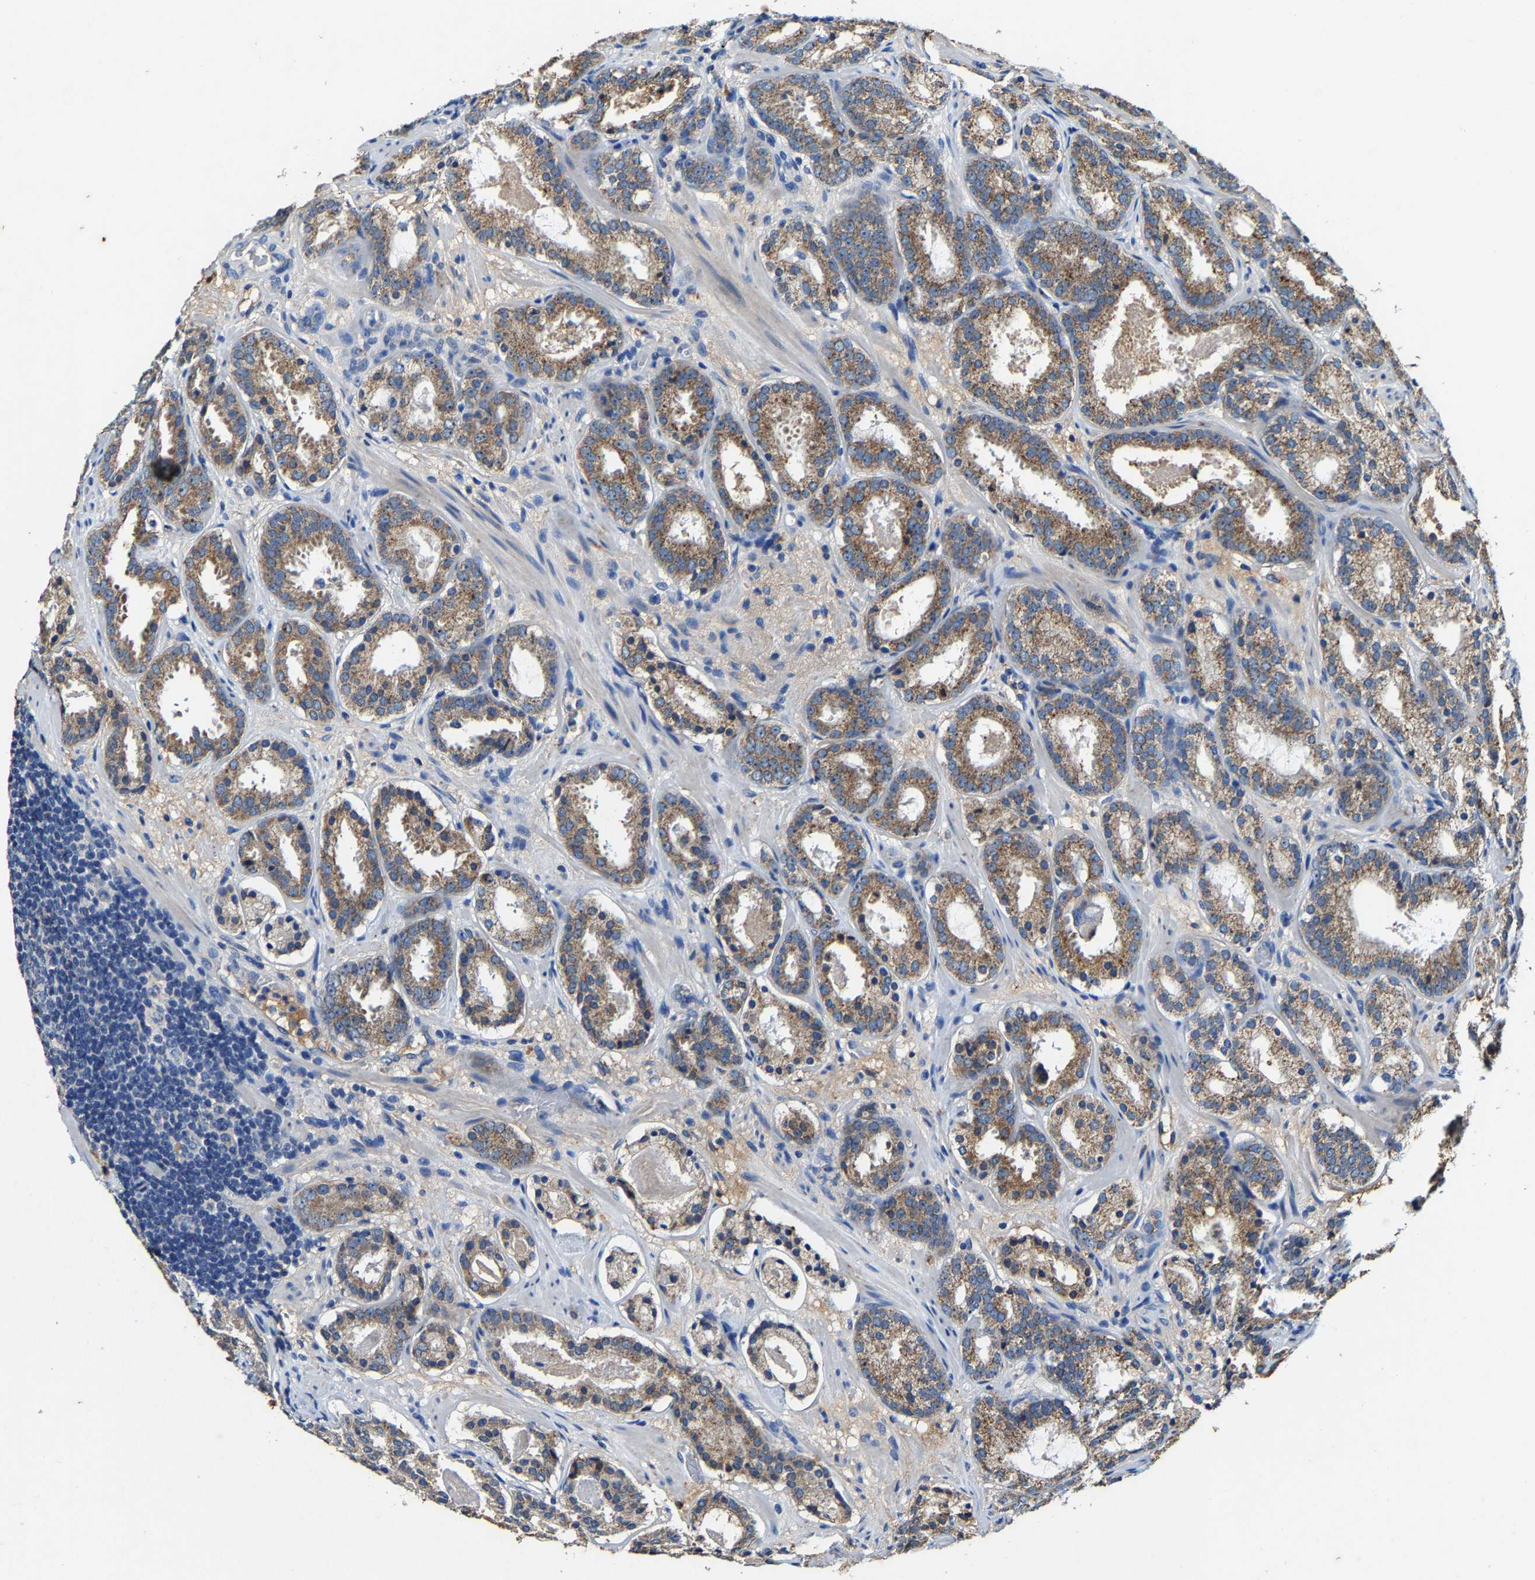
{"staining": {"intensity": "moderate", "quantity": ">75%", "location": "cytoplasmic/membranous"}, "tissue": "prostate cancer", "cell_type": "Tumor cells", "image_type": "cancer", "snomed": [{"axis": "morphology", "description": "Adenocarcinoma, Low grade"}, {"axis": "topography", "description": "Prostate"}], "caption": "A brown stain shows moderate cytoplasmic/membranous staining of a protein in human prostate cancer tumor cells.", "gene": "SLC25A25", "patient": {"sex": "male", "age": 69}}